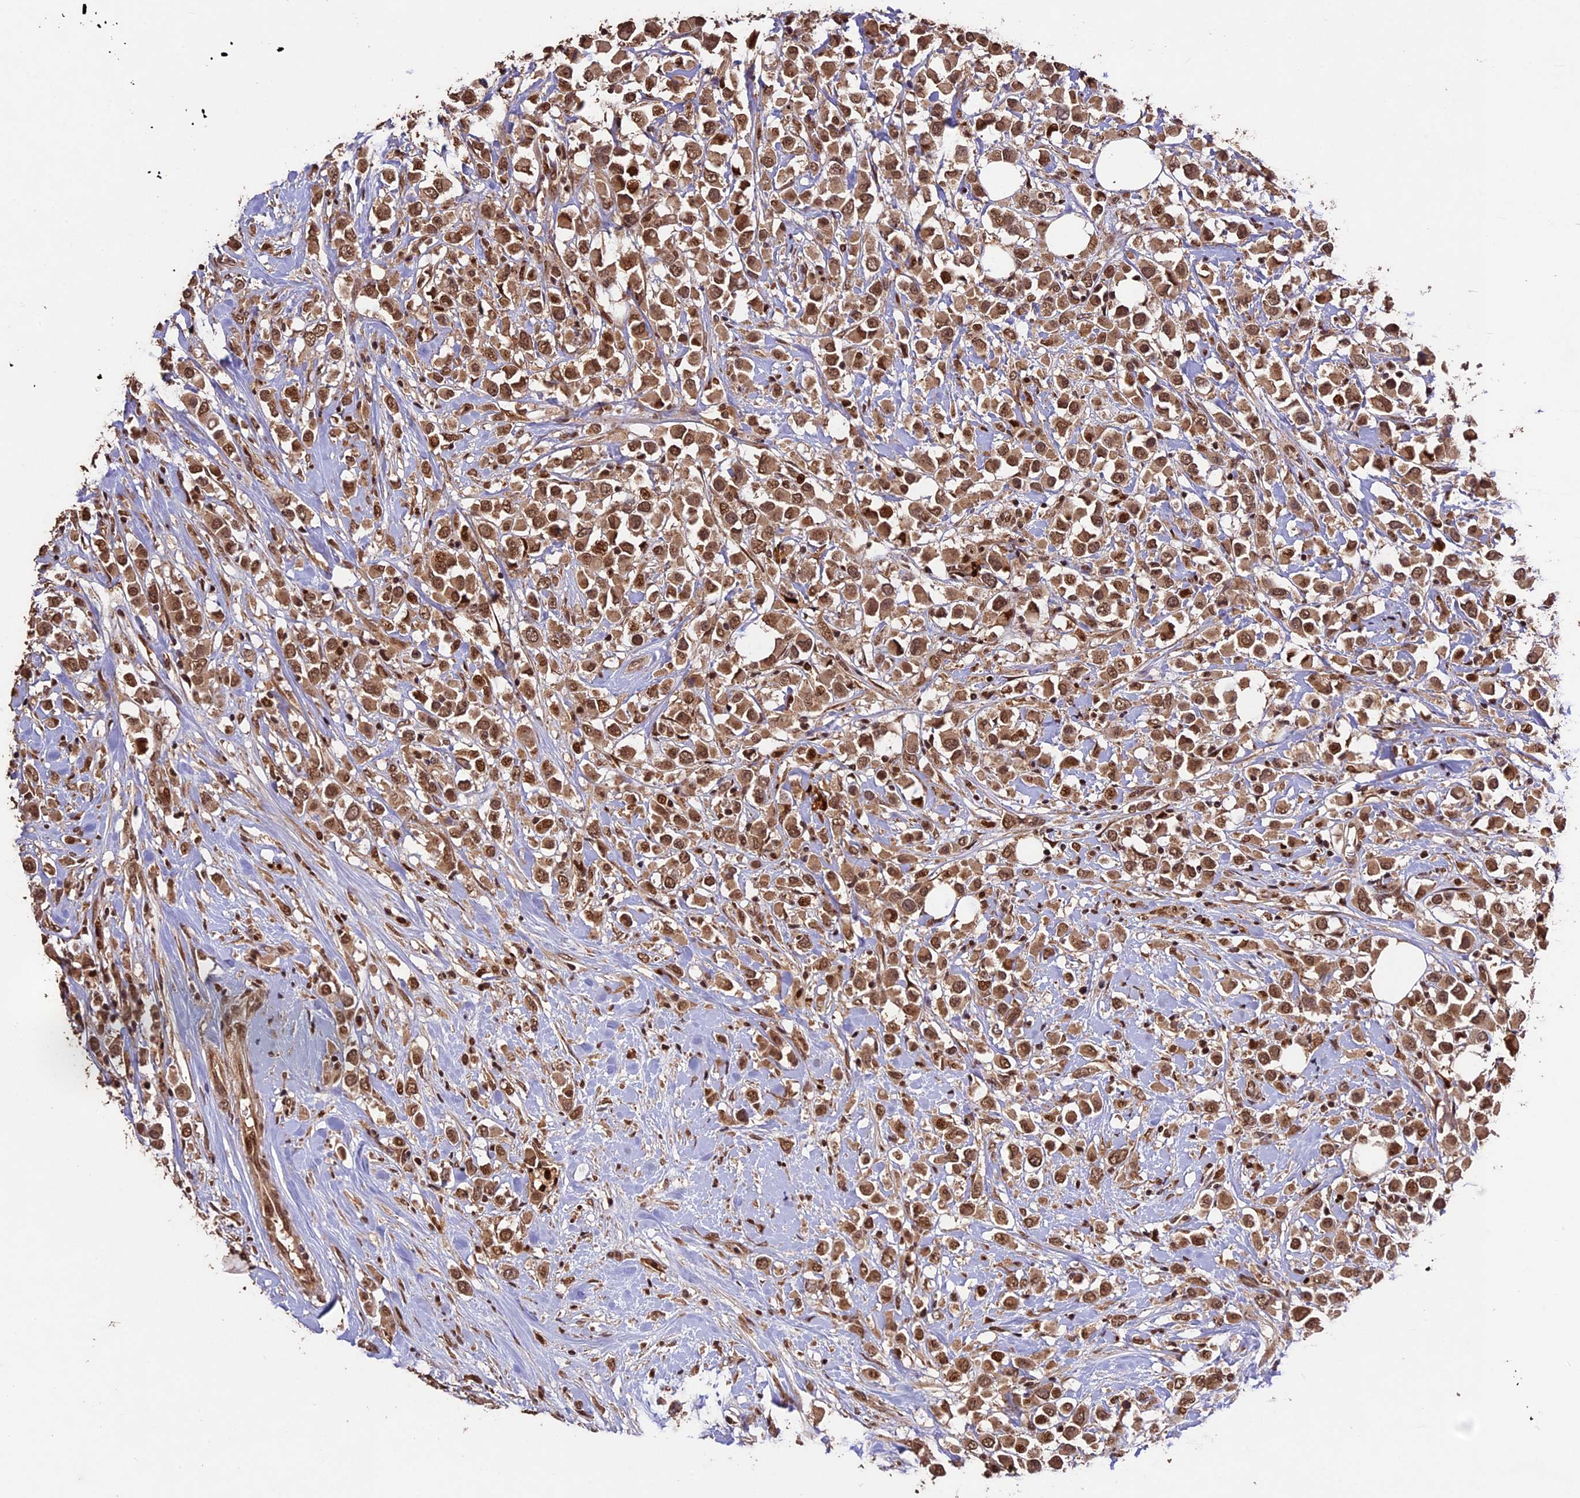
{"staining": {"intensity": "moderate", "quantity": ">75%", "location": "cytoplasmic/membranous,nuclear"}, "tissue": "breast cancer", "cell_type": "Tumor cells", "image_type": "cancer", "snomed": [{"axis": "morphology", "description": "Duct carcinoma"}, {"axis": "topography", "description": "Breast"}], "caption": "A medium amount of moderate cytoplasmic/membranous and nuclear staining is present in approximately >75% of tumor cells in breast intraductal carcinoma tissue.", "gene": "CDKN2AIP", "patient": {"sex": "female", "age": 61}}